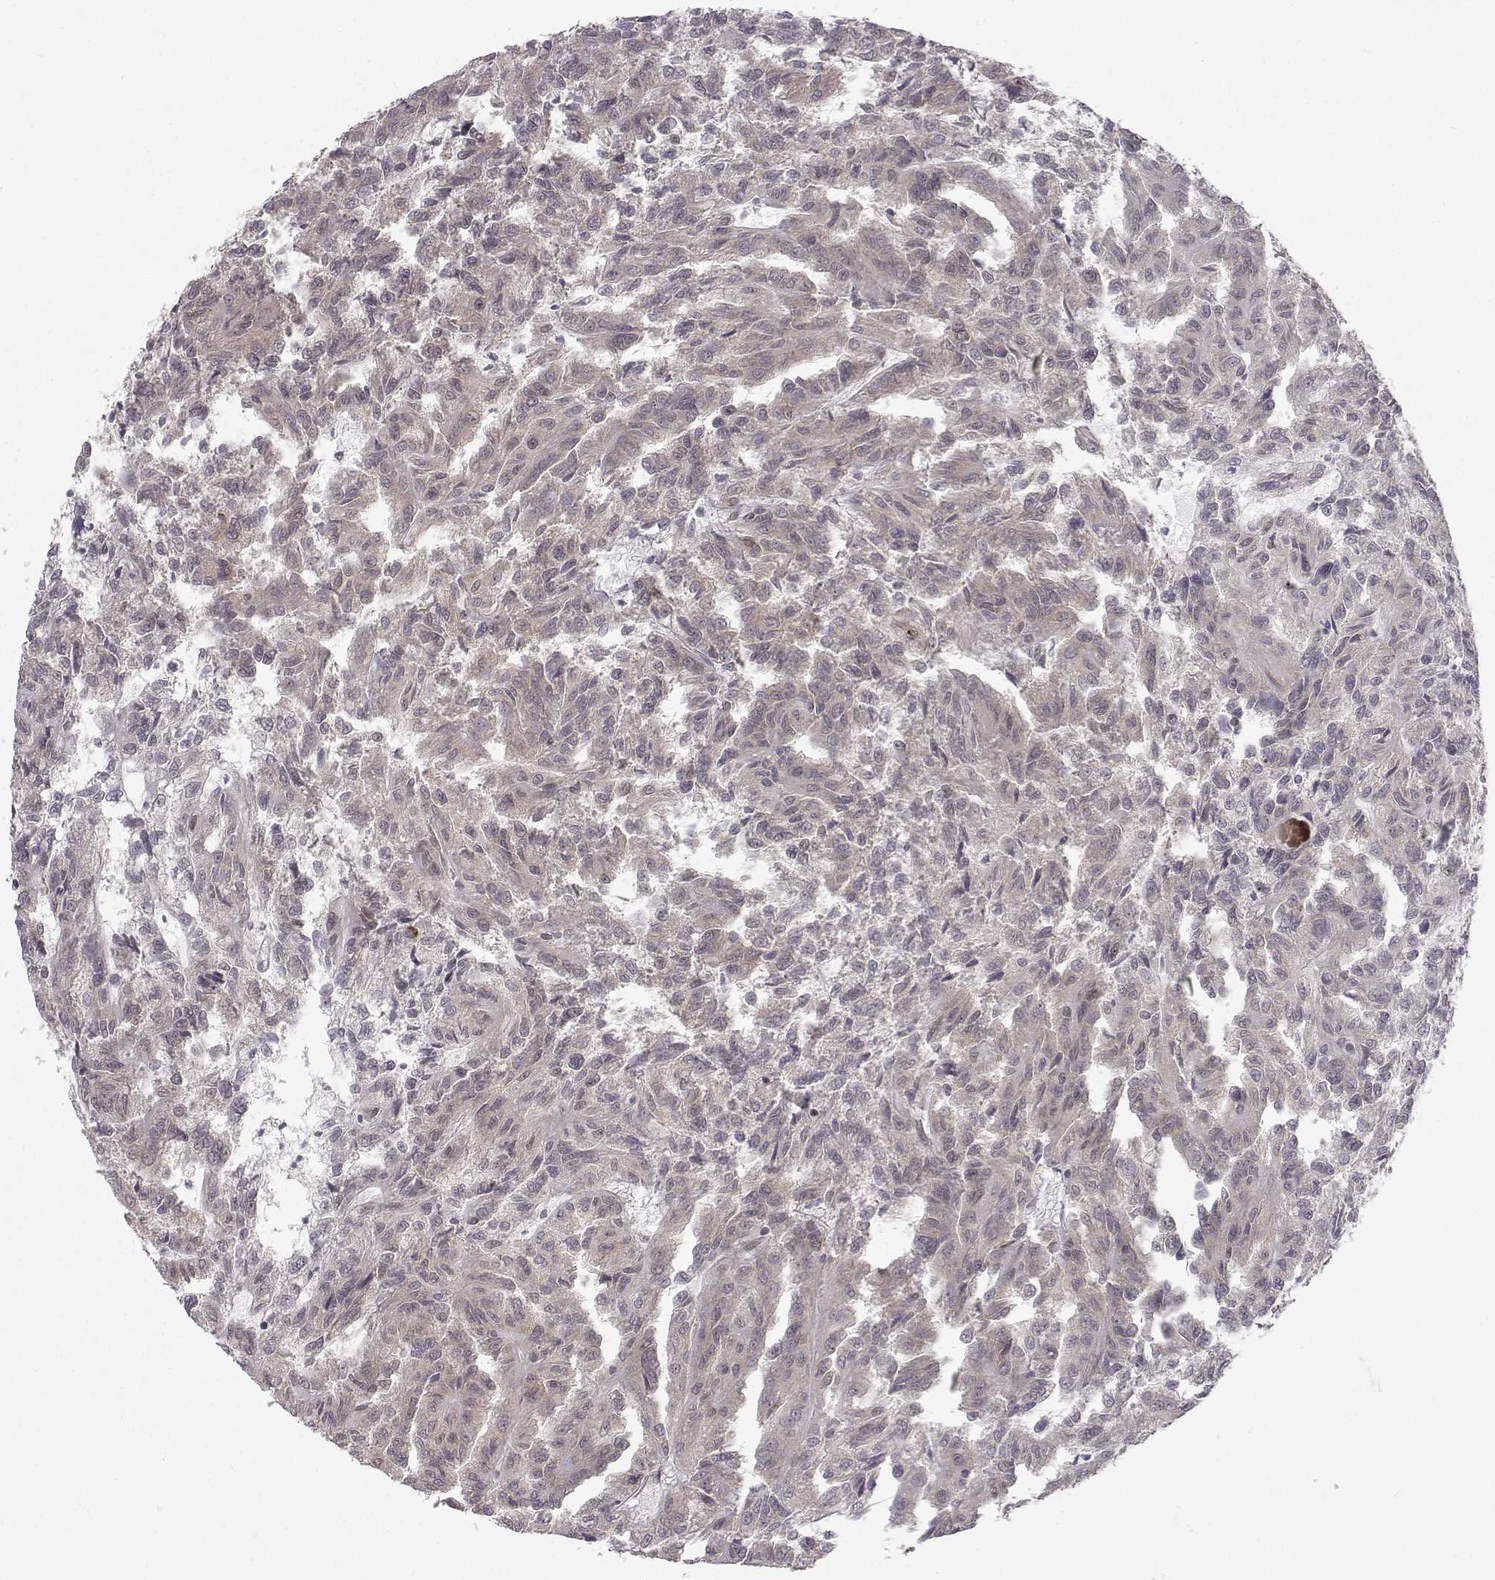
{"staining": {"intensity": "negative", "quantity": "none", "location": "none"}, "tissue": "renal cancer", "cell_type": "Tumor cells", "image_type": "cancer", "snomed": [{"axis": "morphology", "description": "Adenocarcinoma, NOS"}, {"axis": "topography", "description": "Kidney"}], "caption": "Micrograph shows no protein positivity in tumor cells of renal cancer (adenocarcinoma) tissue. Nuclei are stained in blue.", "gene": "PKN2", "patient": {"sex": "male", "age": 79}}